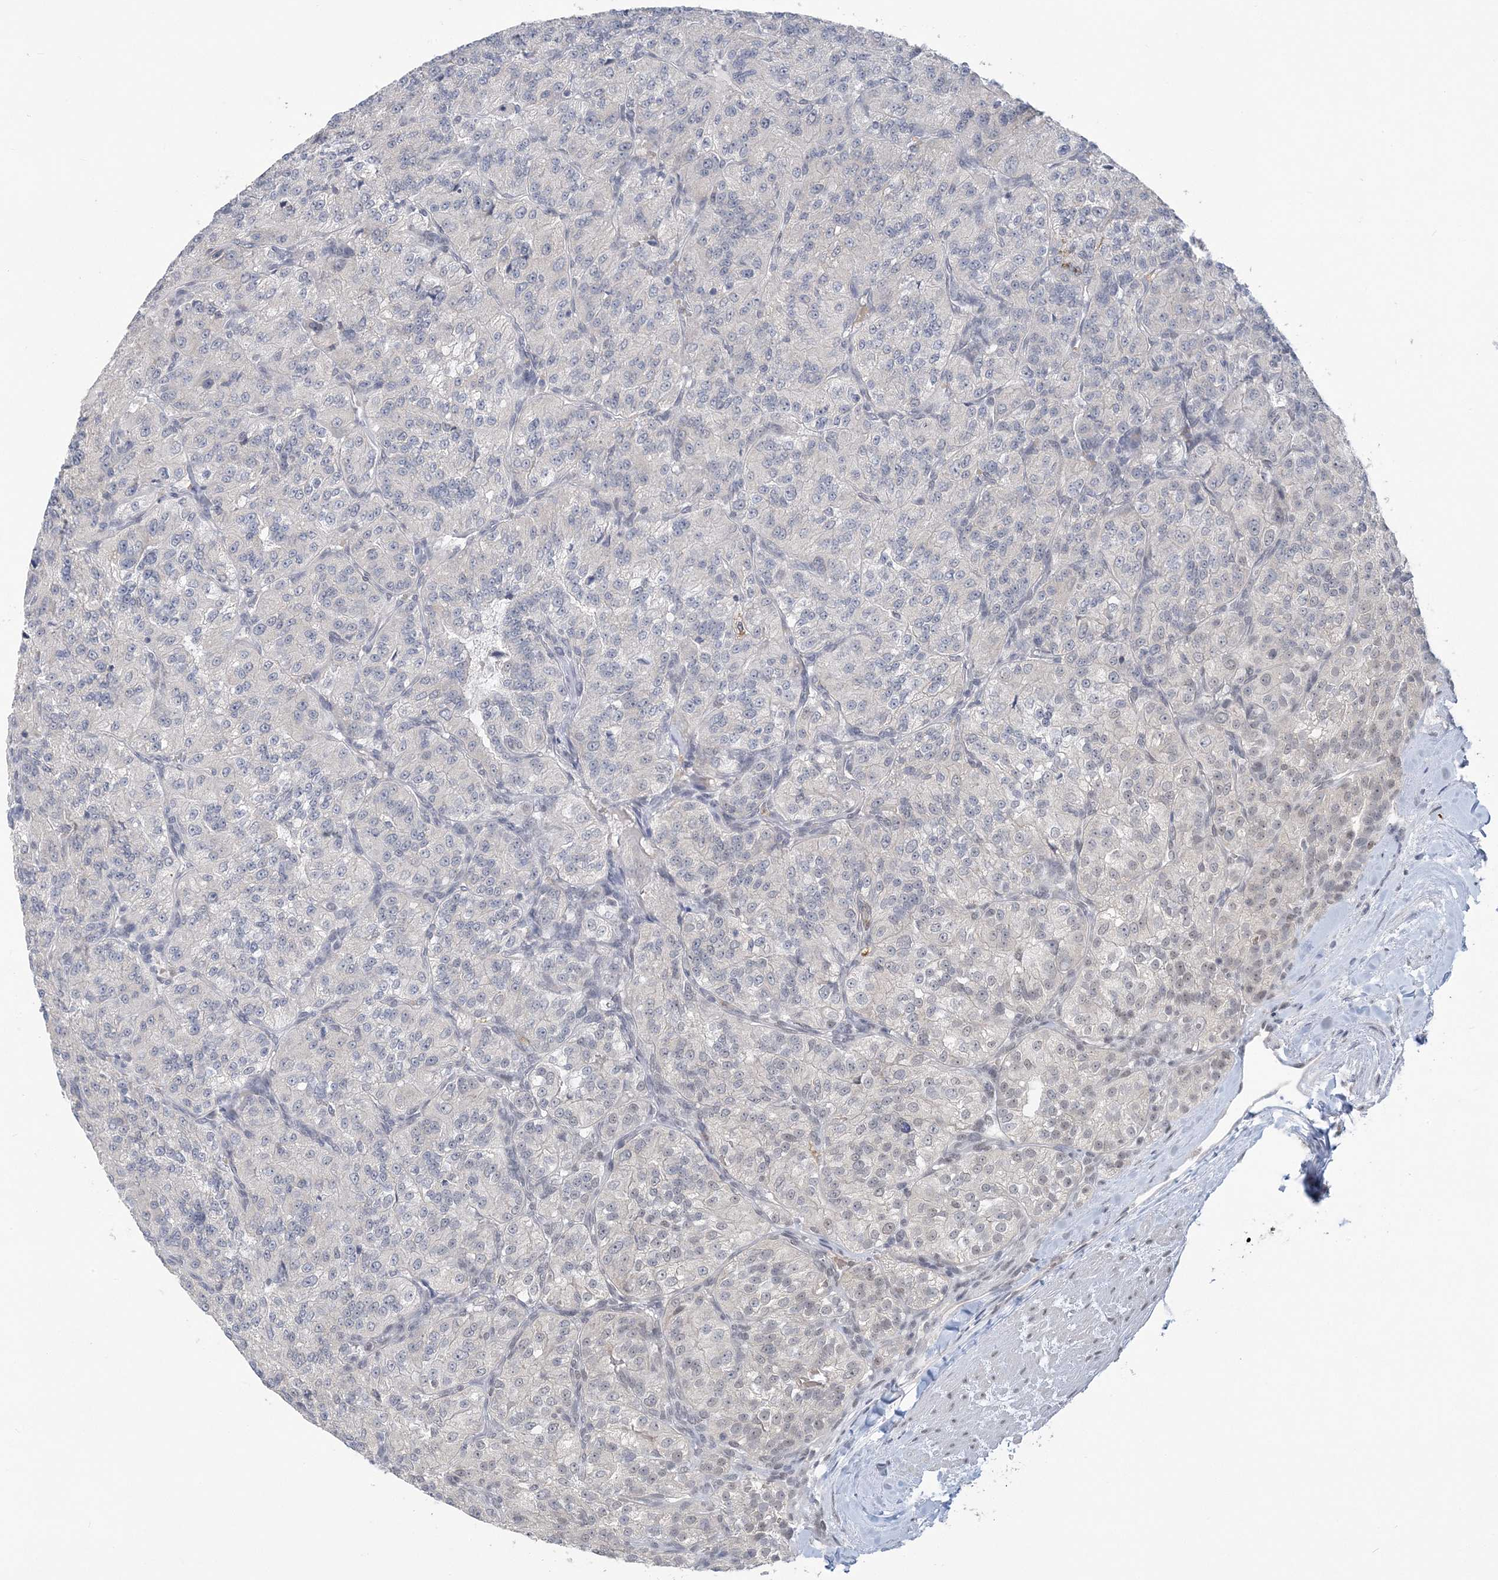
{"staining": {"intensity": "negative", "quantity": "none", "location": "none"}, "tissue": "renal cancer", "cell_type": "Tumor cells", "image_type": "cancer", "snomed": [{"axis": "morphology", "description": "Adenocarcinoma, NOS"}, {"axis": "topography", "description": "Kidney"}], "caption": "Tumor cells show no significant expression in renal cancer (adenocarcinoma).", "gene": "ZBTB7A", "patient": {"sex": "female", "age": 63}}